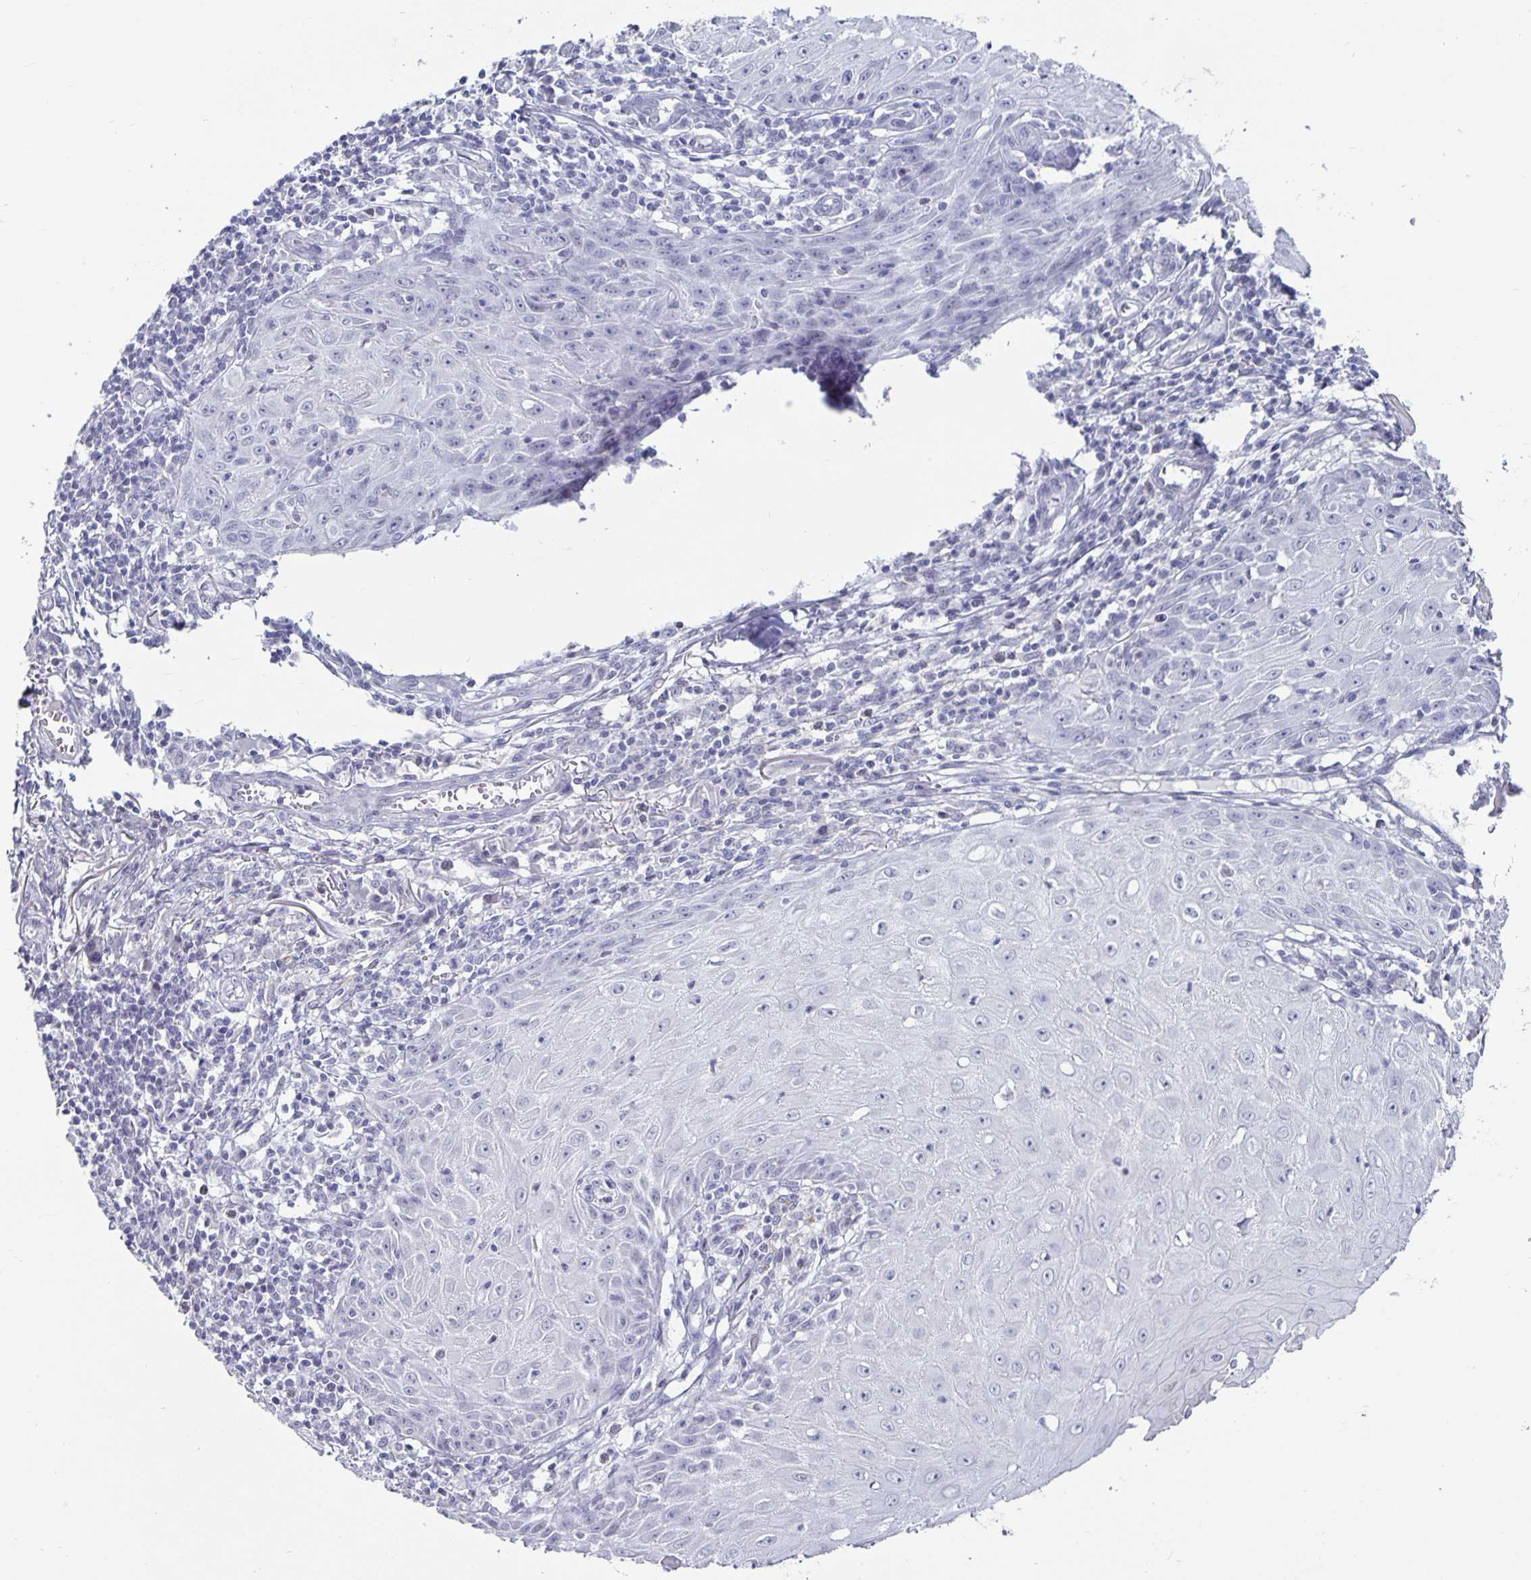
{"staining": {"intensity": "negative", "quantity": "none", "location": "none"}, "tissue": "skin cancer", "cell_type": "Tumor cells", "image_type": "cancer", "snomed": [{"axis": "morphology", "description": "Squamous cell carcinoma, NOS"}, {"axis": "topography", "description": "Skin"}], "caption": "This histopathology image is of skin cancer stained with immunohistochemistry to label a protein in brown with the nuclei are counter-stained blue. There is no staining in tumor cells.", "gene": "OLIG2", "patient": {"sex": "female", "age": 73}}